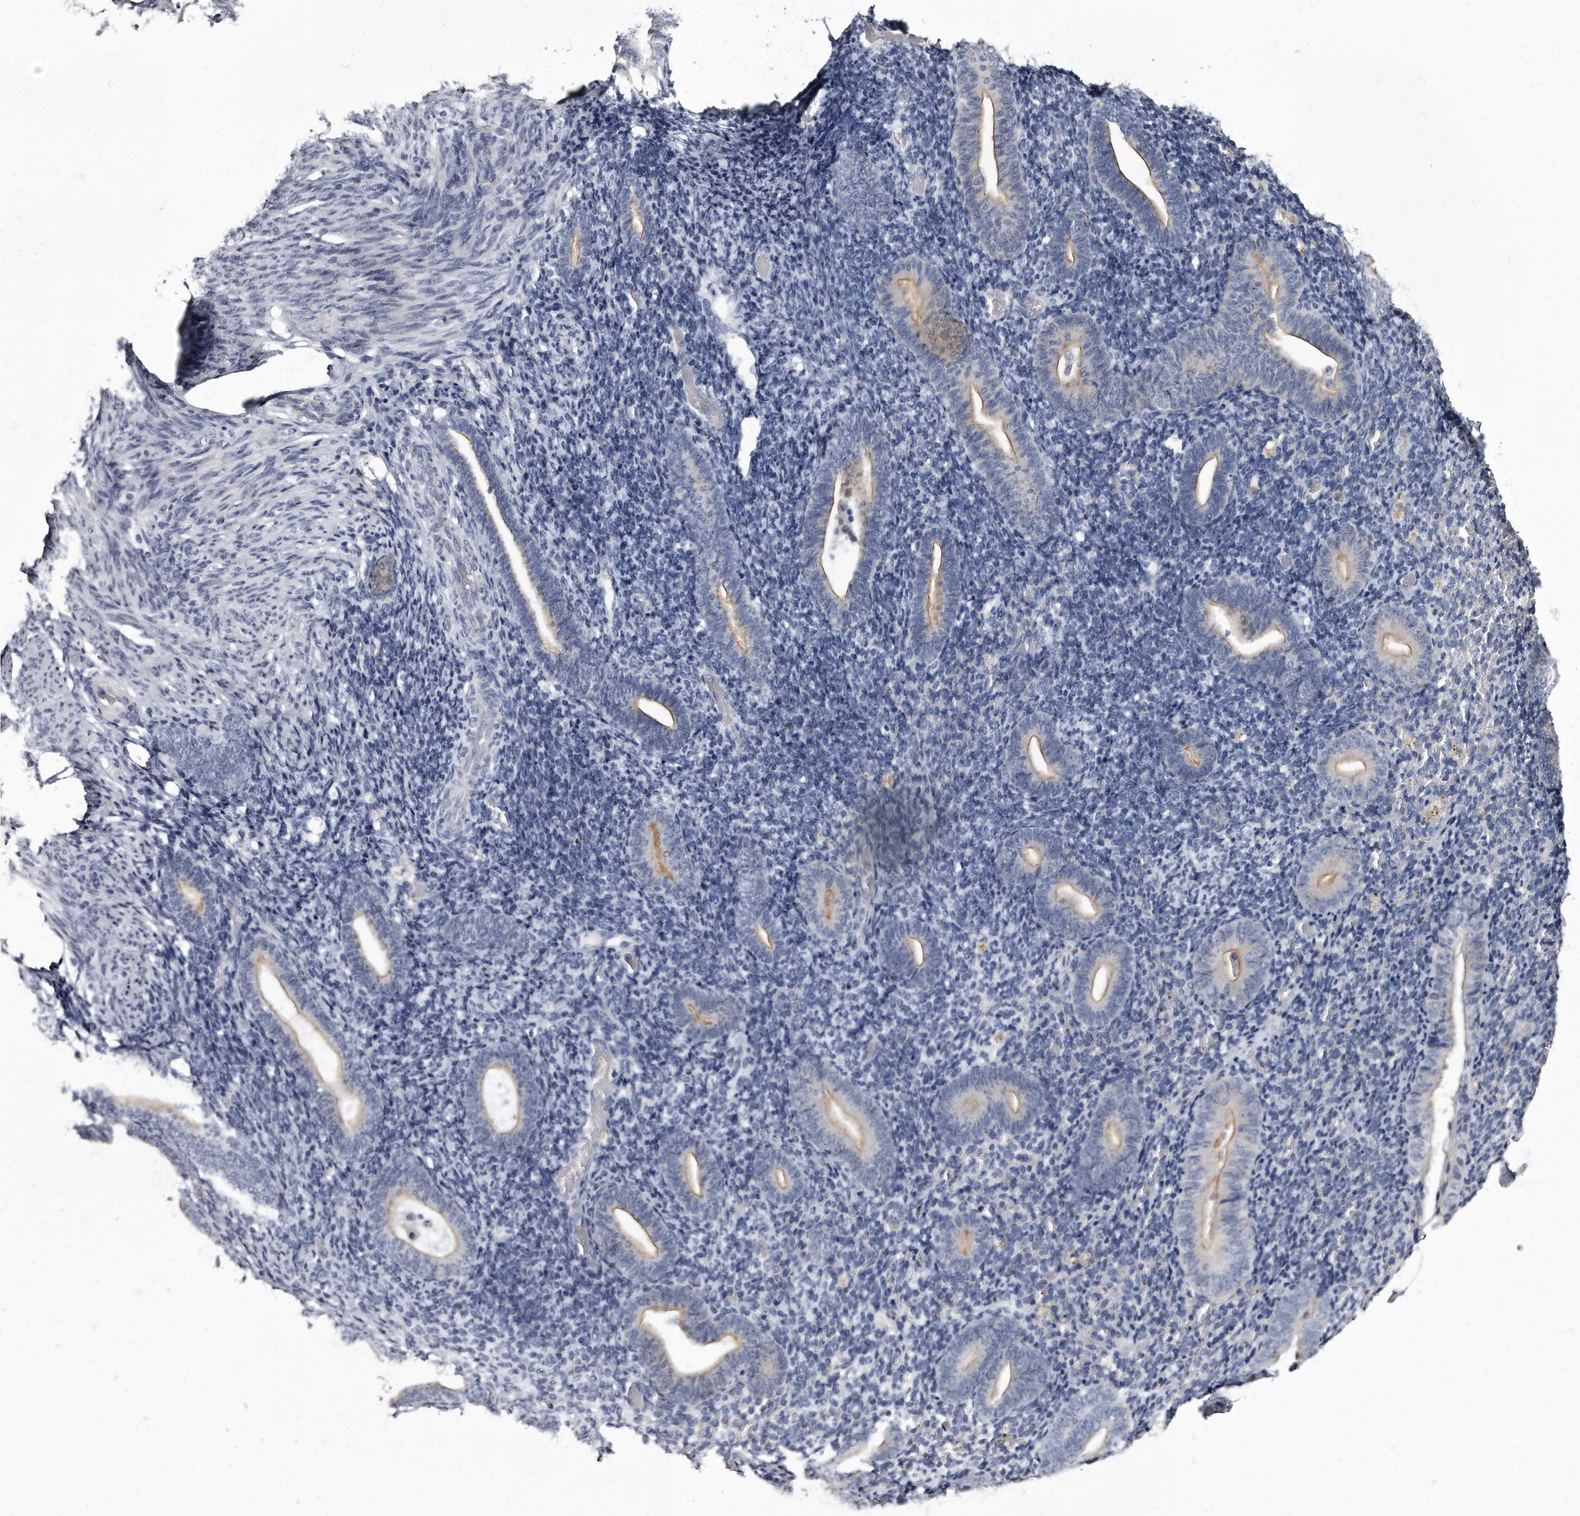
{"staining": {"intensity": "negative", "quantity": "none", "location": "none"}, "tissue": "endometrium", "cell_type": "Cells in endometrial stroma", "image_type": "normal", "snomed": [{"axis": "morphology", "description": "Normal tissue, NOS"}, {"axis": "topography", "description": "Endometrium"}], "caption": "Immunohistochemical staining of normal endometrium displays no significant staining in cells in endometrial stroma. Brightfield microscopy of immunohistochemistry (IHC) stained with DAB (3,3'-diaminobenzidine) (brown) and hematoxylin (blue), captured at high magnification.", "gene": "GAPVD1", "patient": {"sex": "female", "age": 51}}